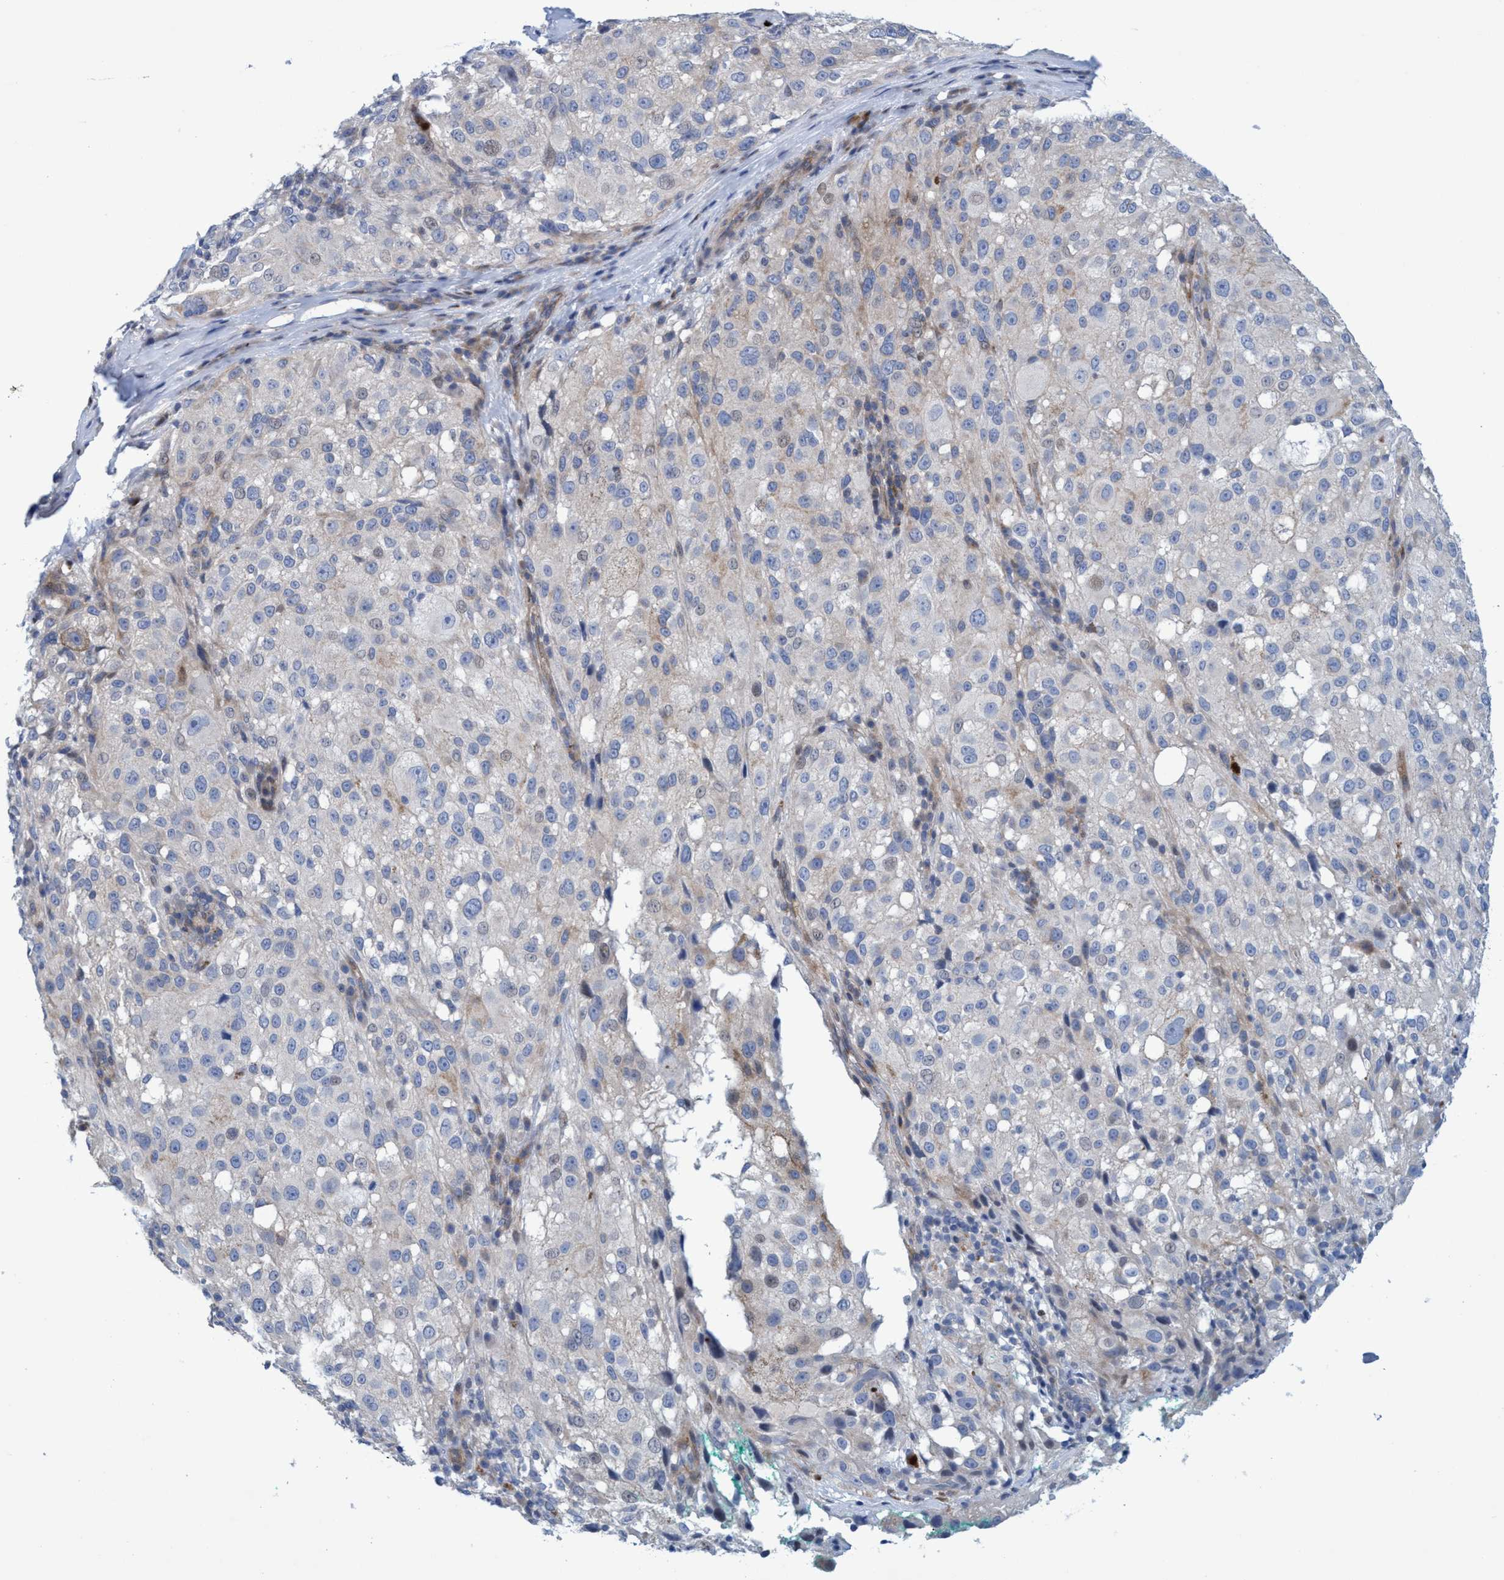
{"staining": {"intensity": "weak", "quantity": "<25%", "location": "cytoplasmic/membranous"}, "tissue": "melanoma", "cell_type": "Tumor cells", "image_type": "cancer", "snomed": [{"axis": "morphology", "description": "Necrosis, NOS"}, {"axis": "morphology", "description": "Malignant melanoma, NOS"}, {"axis": "topography", "description": "Skin"}], "caption": "The immunohistochemistry photomicrograph has no significant positivity in tumor cells of malignant melanoma tissue.", "gene": "R3HCC1", "patient": {"sex": "female", "age": 87}}